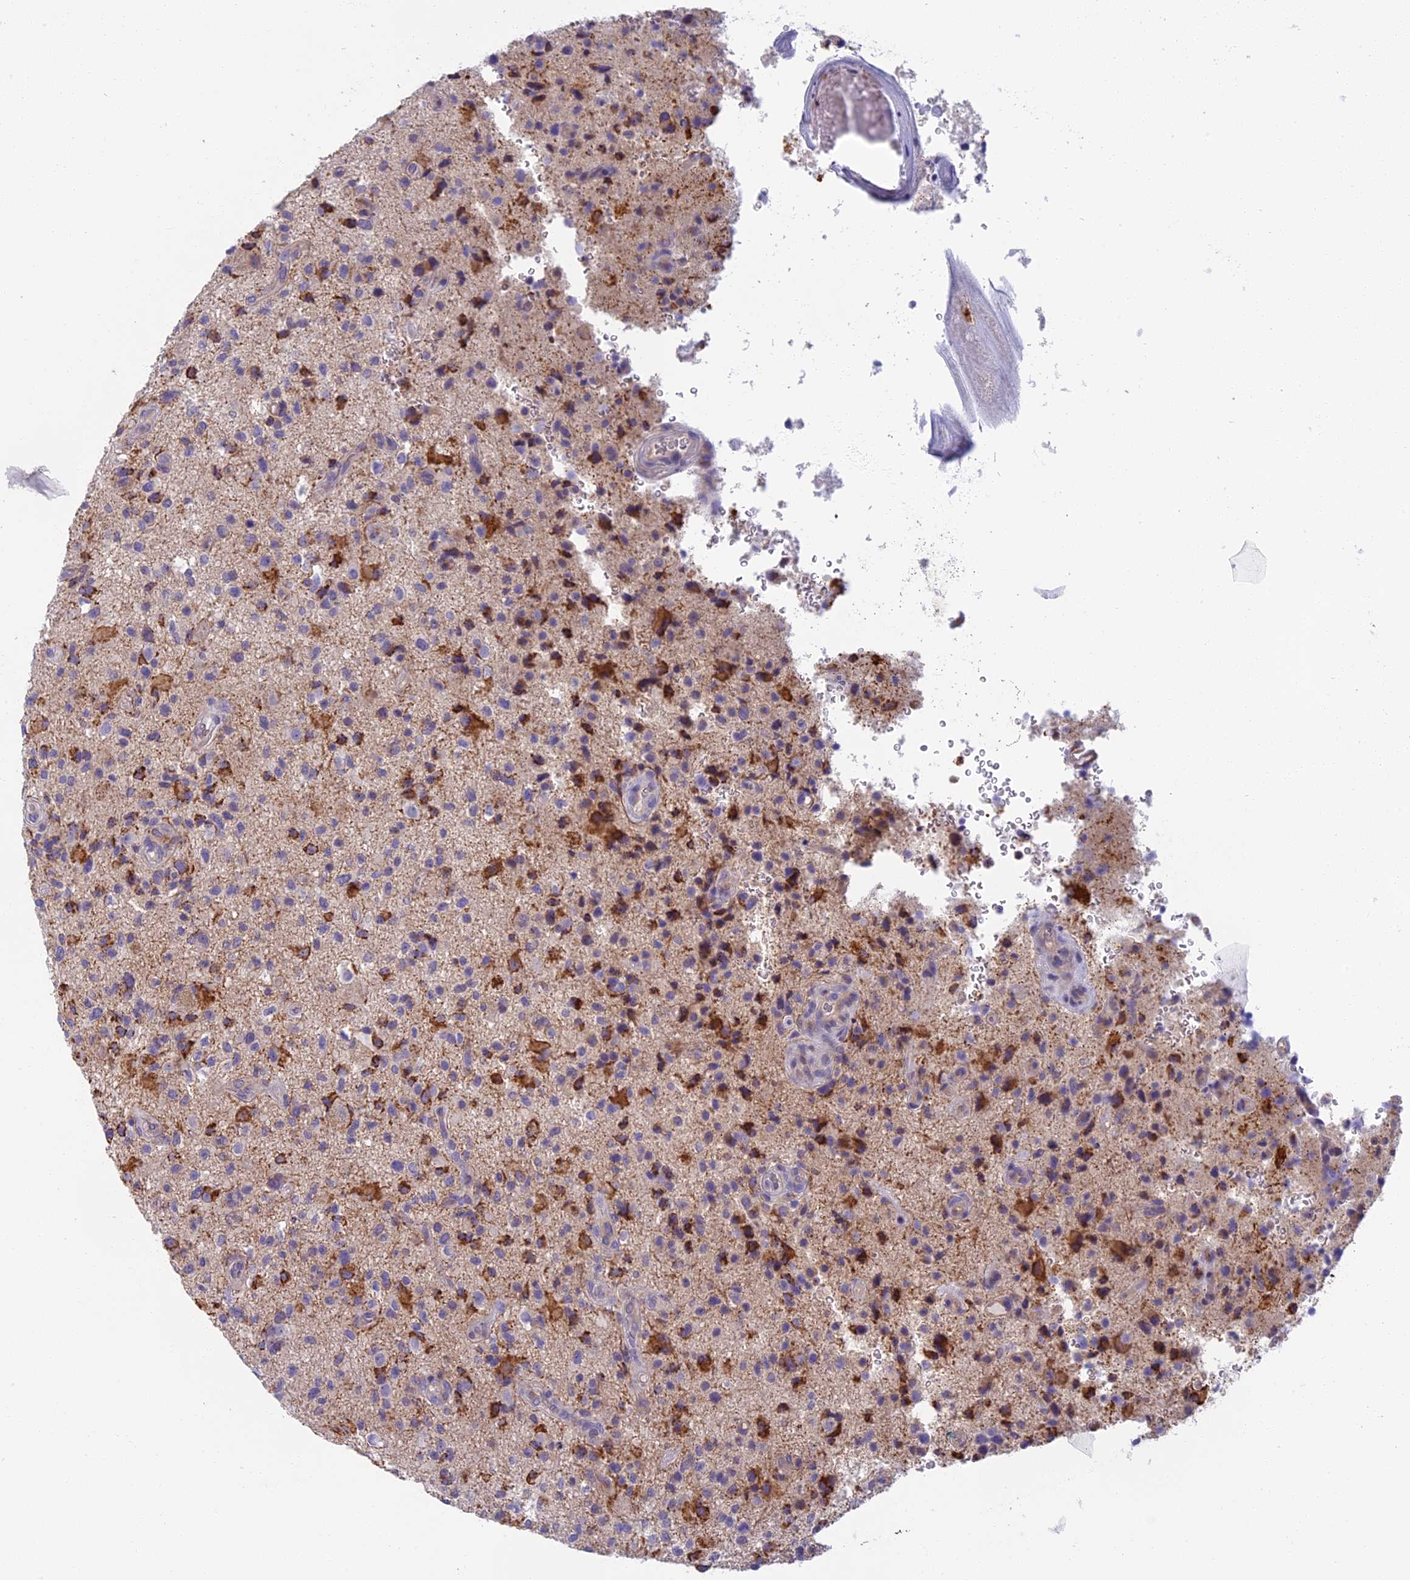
{"staining": {"intensity": "moderate", "quantity": "25%-75%", "location": "cytoplasmic/membranous"}, "tissue": "glioma", "cell_type": "Tumor cells", "image_type": "cancer", "snomed": [{"axis": "morphology", "description": "Glioma, malignant, High grade"}, {"axis": "topography", "description": "Brain"}], "caption": "The micrograph demonstrates a brown stain indicating the presence of a protein in the cytoplasmic/membranous of tumor cells in malignant high-grade glioma.", "gene": "SEMA7A", "patient": {"sex": "male", "age": 47}}